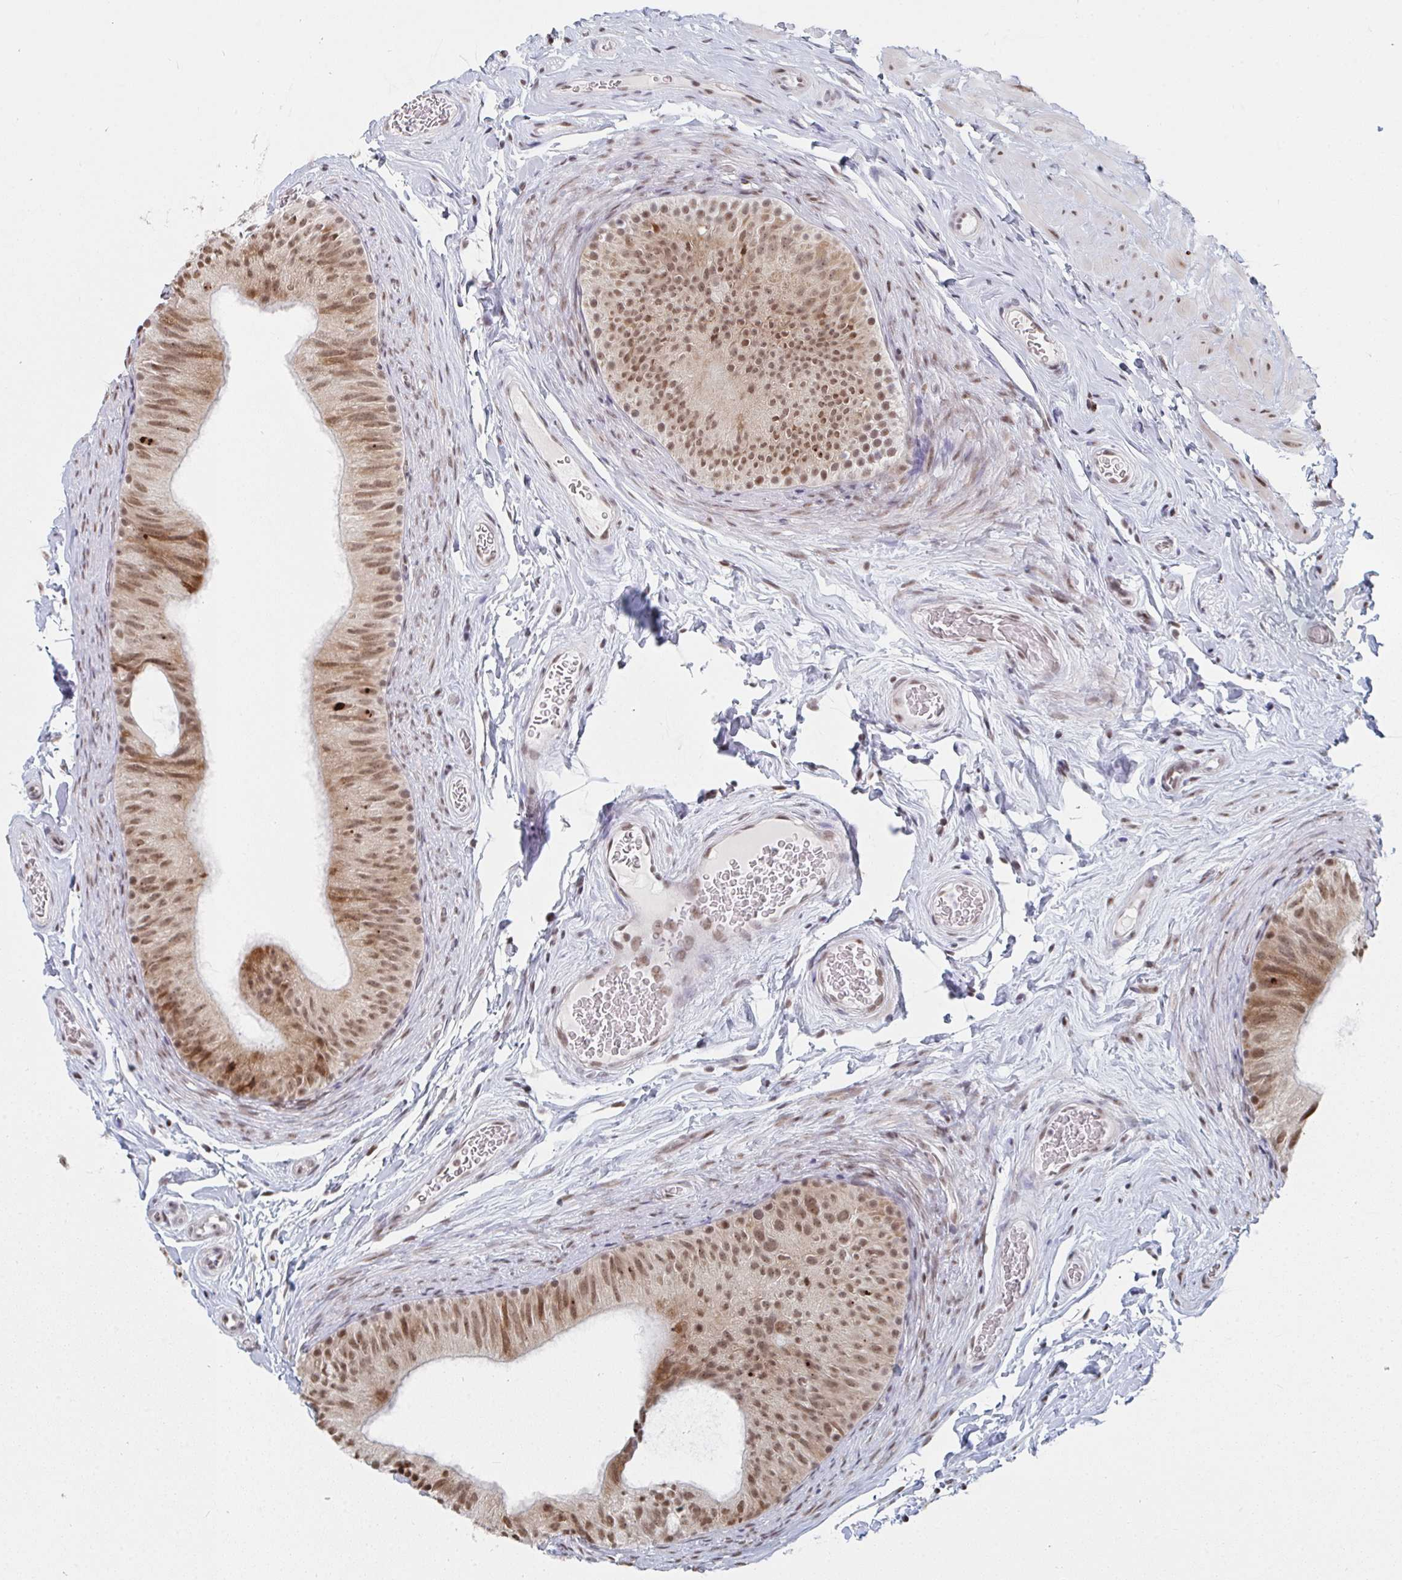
{"staining": {"intensity": "moderate", "quantity": ">75%", "location": "cytoplasmic/membranous,nuclear"}, "tissue": "epididymis", "cell_type": "Glandular cells", "image_type": "normal", "snomed": [{"axis": "morphology", "description": "Normal tissue, NOS"}, {"axis": "topography", "description": "Epididymis, spermatic cord, NOS"}, {"axis": "topography", "description": "Epididymis"}], "caption": "High-magnification brightfield microscopy of unremarkable epididymis stained with DAB (3,3'-diaminobenzidine) (brown) and counterstained with hematoxylin (blue). glandular cells exhibit moderate cytoplasmic/membranous,nuclear positivity is identified in approximately>75% of cells. The protein is shown in brown color, while the nuclei are stained blue.", "gene": "MBNL1", "patient": {"sex": "male", "age": 31}}